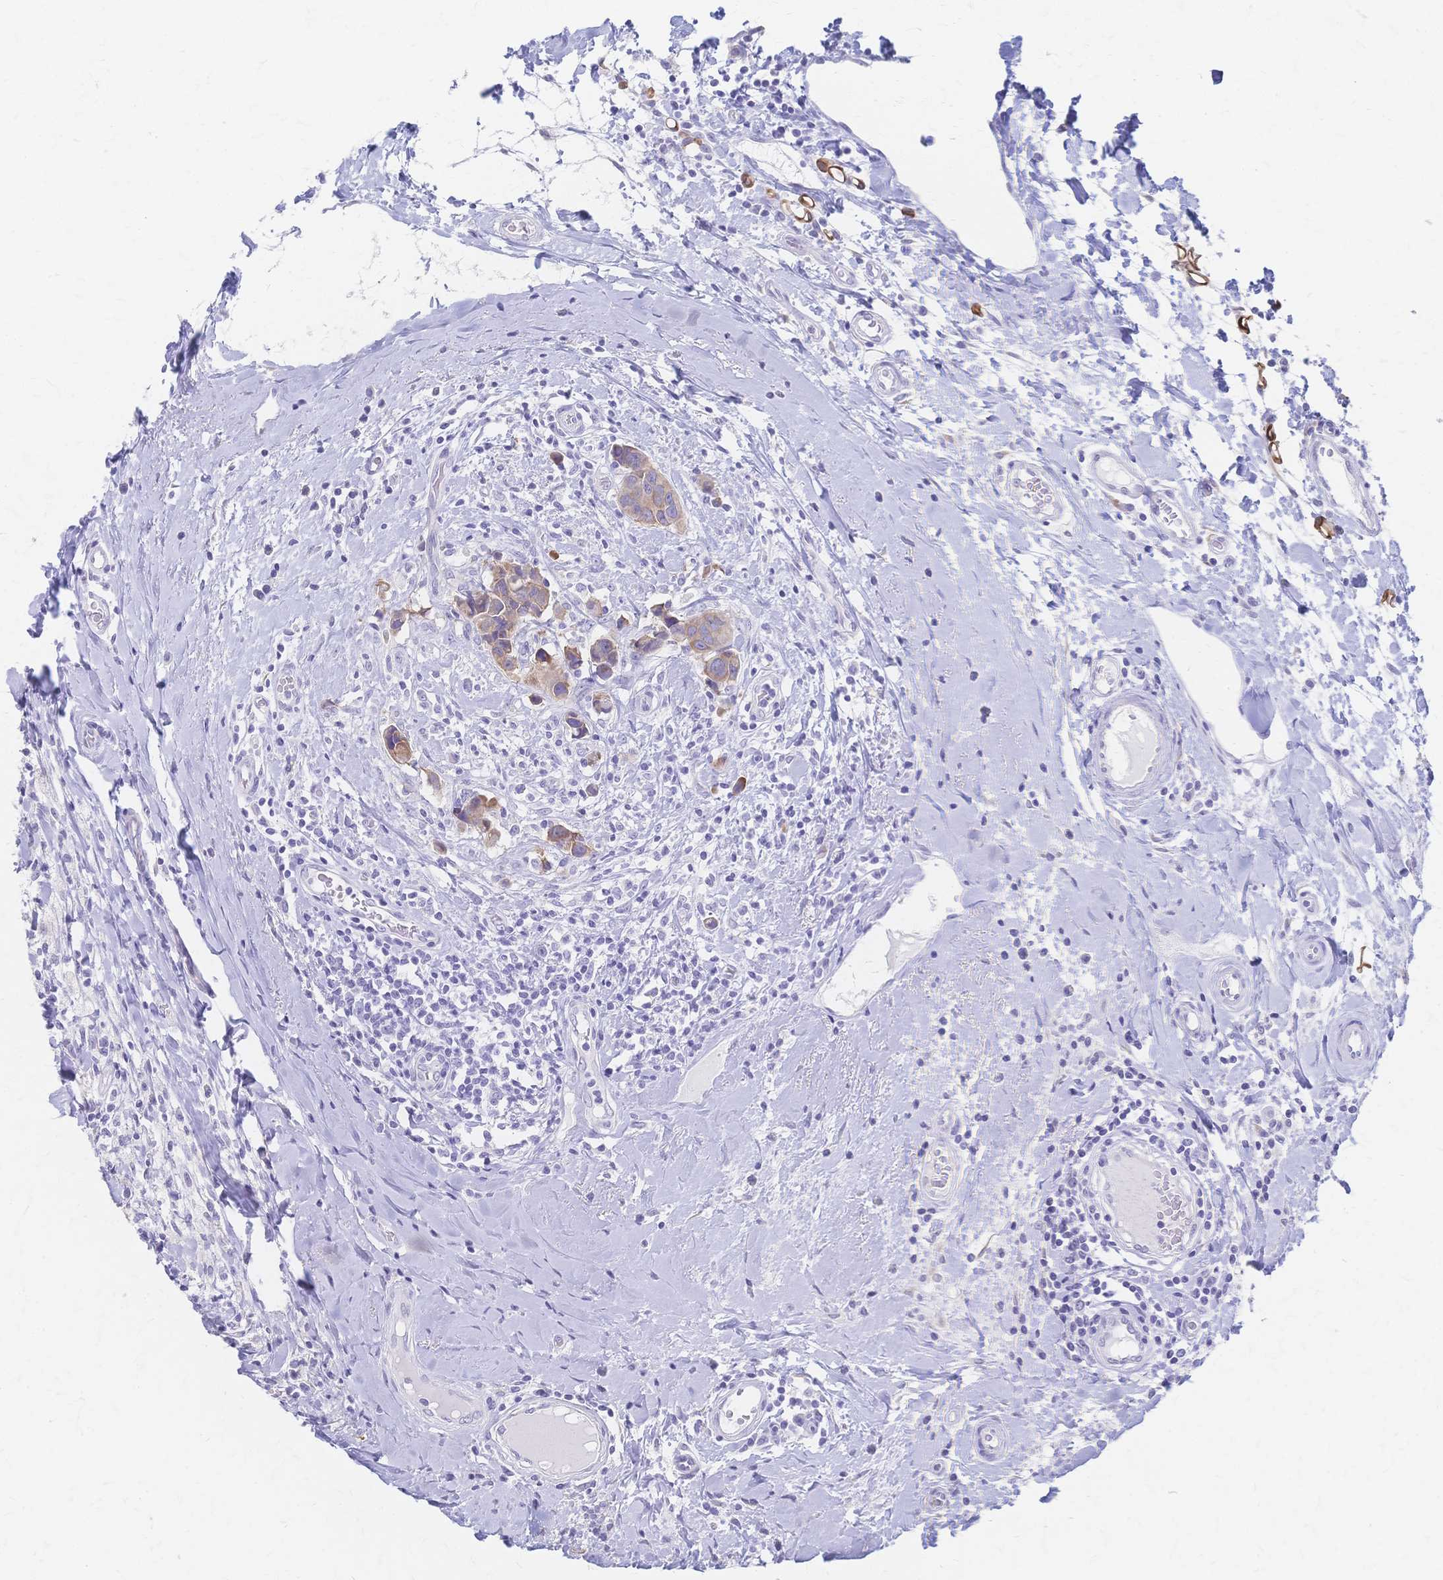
{"staining": {"intensity": "weak", "quantity": ">75%", "location": "cytoplasmic/membranous"}, "tissue": "breast cancer", "cell_type": "Tumor cells", "image_type": "cancer", "snomed": [{"axis": "morphology", "description": "Duct carcinoma"}, {"axis": "topography", "description": "Breast"}], "caption": "Protein expression analysis of human breast intraductal carcinoma reveals weak cytoplasmic/membranous expression in about >75% of tumor cells. The staining was performed using DAB (3,3'-diaminobenzidine), with brown indicating positive protein expression. Nuclei are stained blue with hematoxylin.", "gene": "CYB5A", "patient": {"sex": "female", "age": 24}}